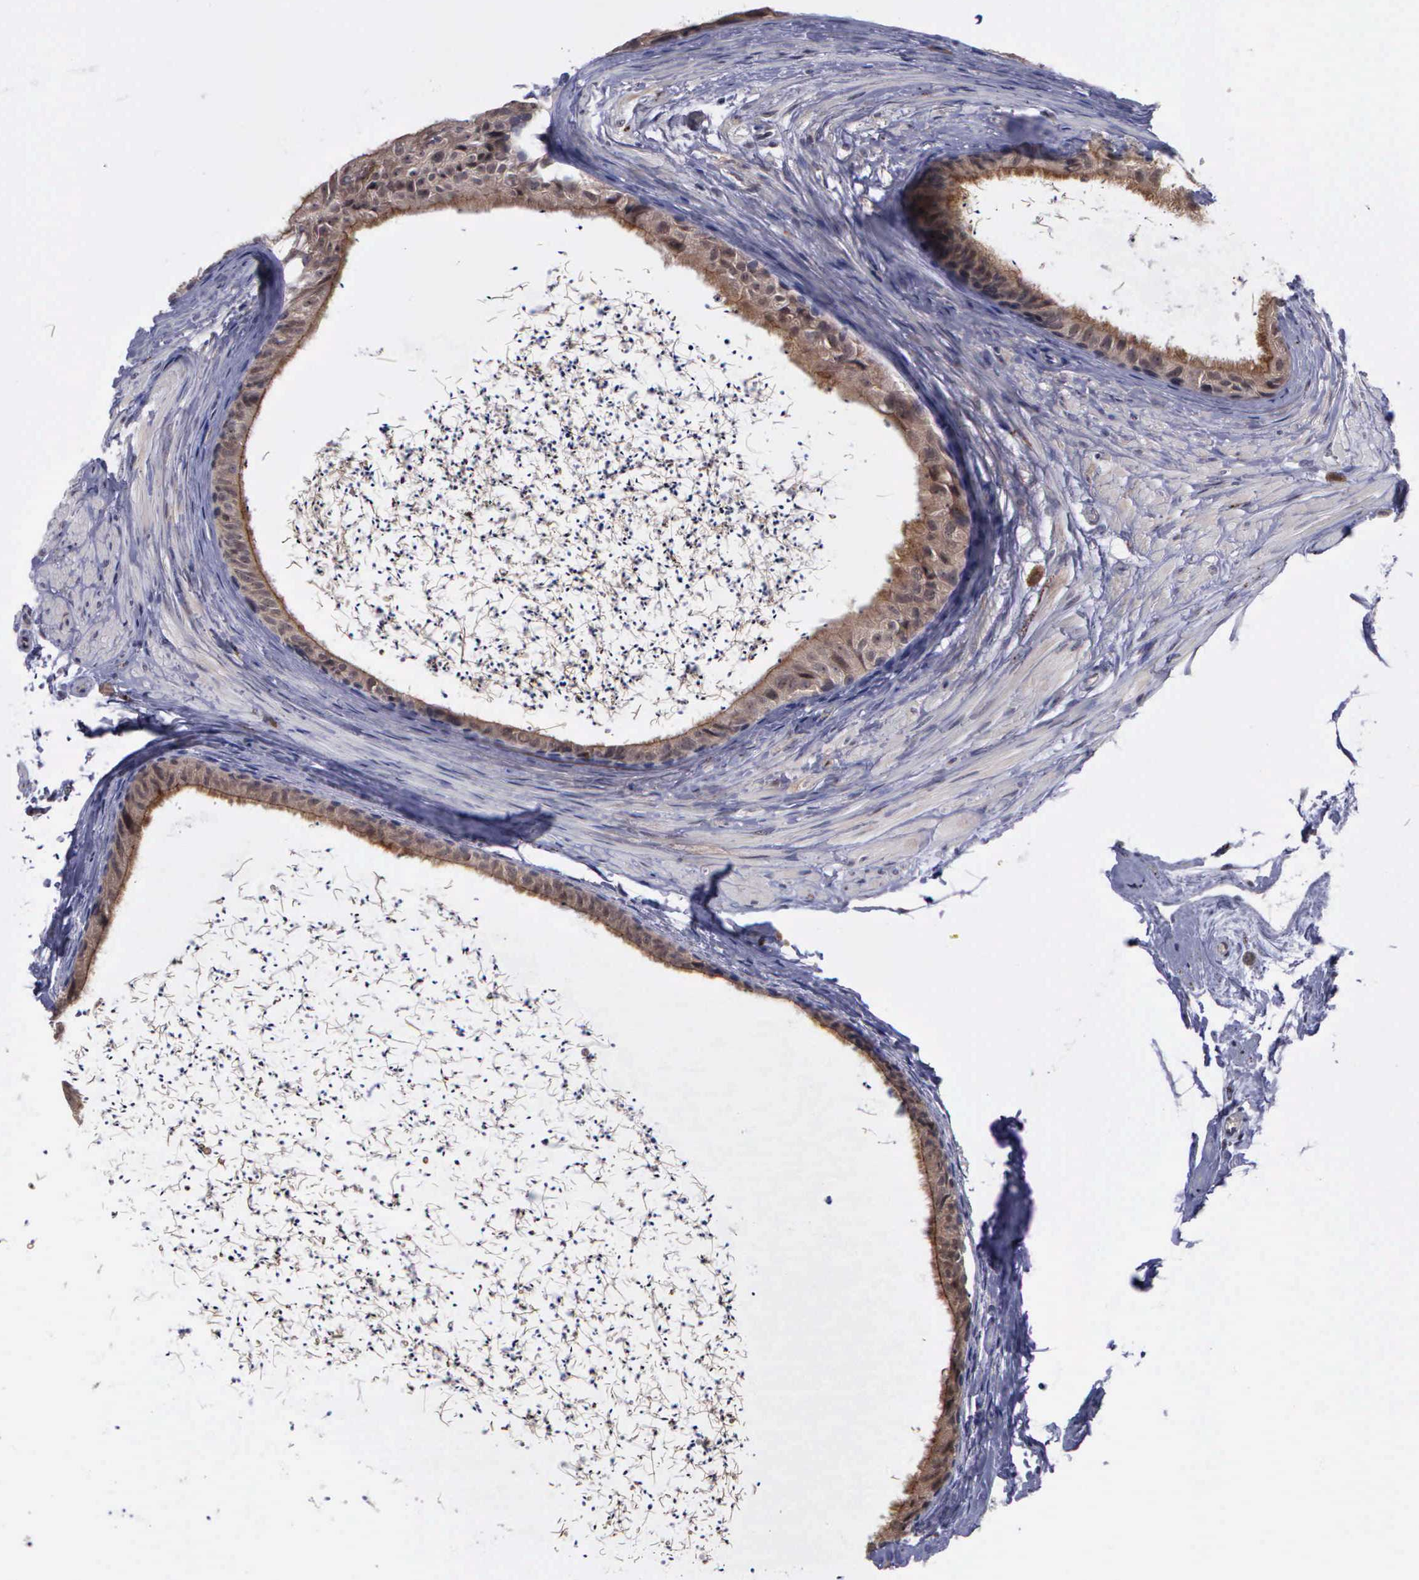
{"staining": {"intensity": "moderate", "quantity": ">75%", "location": "cytoplasmic/membranous"}, "tissue": "epididymis", "cell_type": "Glandular cells", "image_type": "normal", "snomed": [{"axis": "morphology", "description": "Normal tissue, NOS"}, {"axis": "topography", "description": "Epididymis"}], "caption": "Glandular cells show moderate cytoplasmic/membranous staining in about >75% of cells in normal epididymis.", "gene": "MAP3K9", "patient": {"sex": "male", "age": 77}}